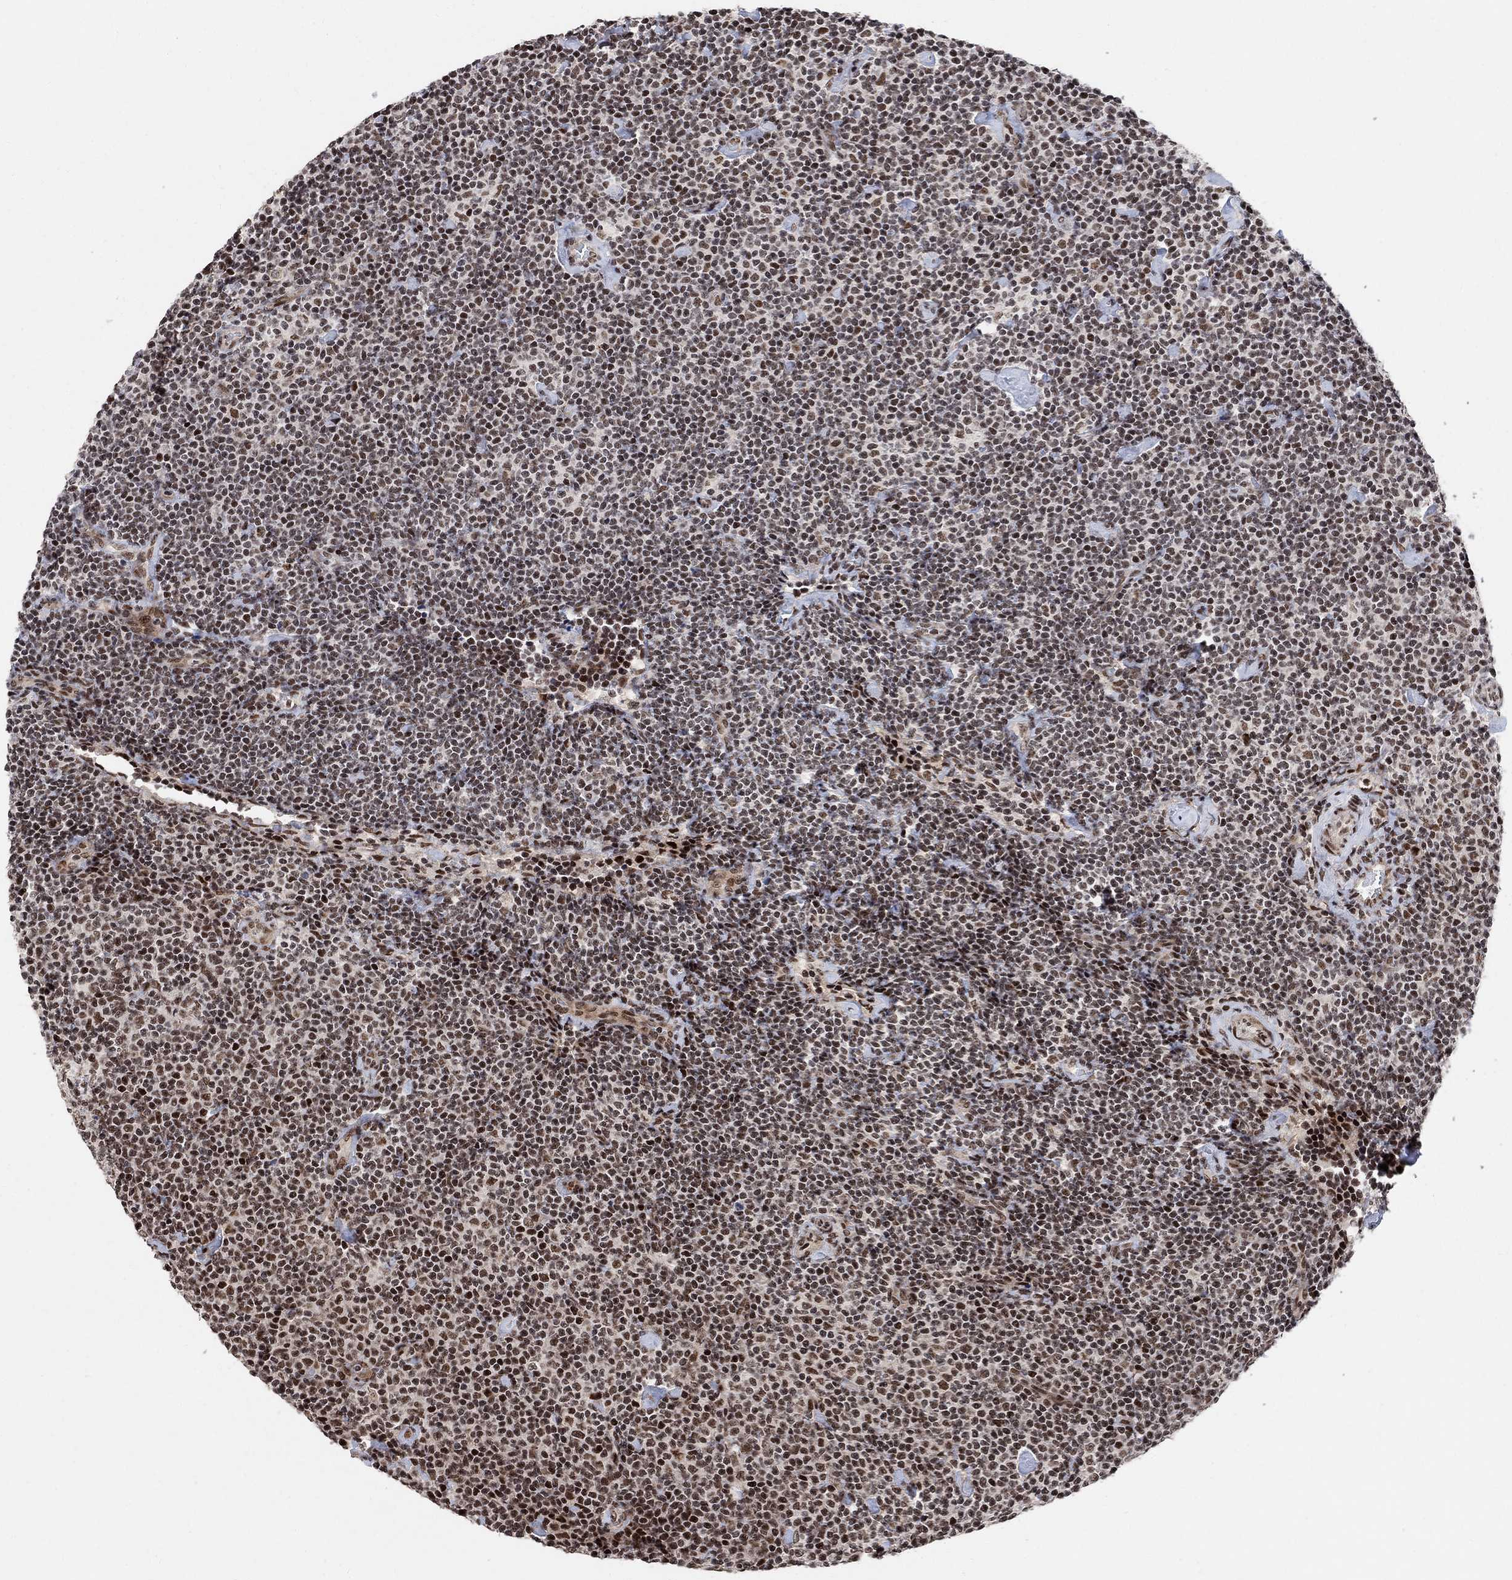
{"staining": {"intensity": "strong", "quantity": "25%-75%", "location": "nuclear"}, "tissue": "lymphoma", "cell_type": "Tumor cells", "image_type": "cancer", "snomed": [{"axis": "morphology", "description": "Malignant lymphoma, non-Hodgkin's type, Low grade"}, {"axis": "topography", "description": "Lymph node"}], "caption": "Low-grade malignant lymphoma, non-Hodgkin's type stained for a protein (brown) shows strong nuclear positive expression in about 25%-75% of tumor cells.", "gene": "E4F1", "patient": {"sex": "male", "age": 81}}